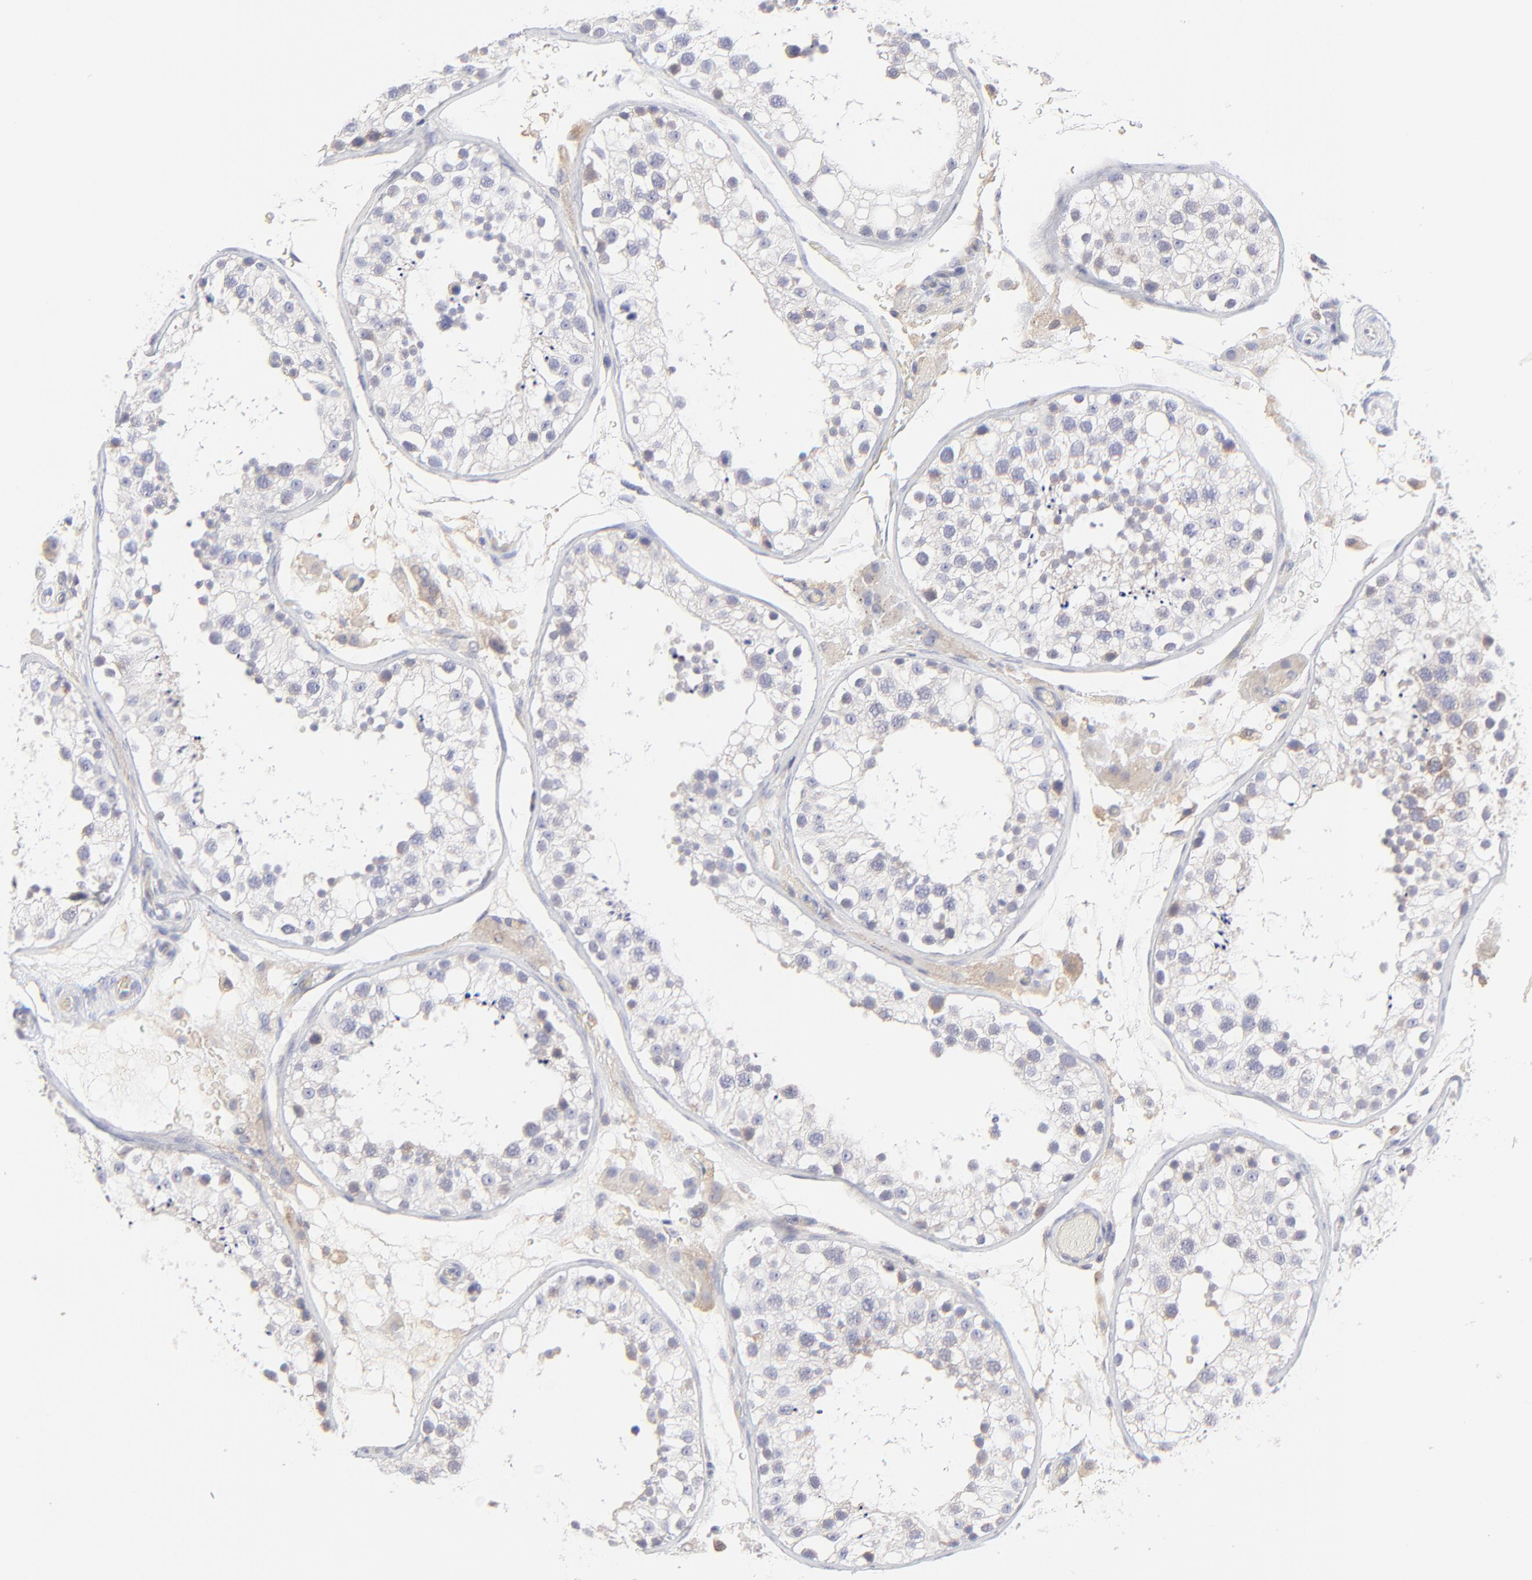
{"staining": {"intensity": "negative", "quantity": "none", "location": "none"}, "tissue": "testis", "cell_type": "Cells in seminiferous ducts", "image_type": "normal", "snomed": [{"axis": "morphology", "description": "Normal tissue, NOS"}, {"axis": "topography", "description": "Testis"}], "caption": "The histopathology image reveals no staining of cells in seminiferous ducts in unremarkable testis.", "gene": "LHFPL1", "patient": {"sex": "male", "age": 26}}